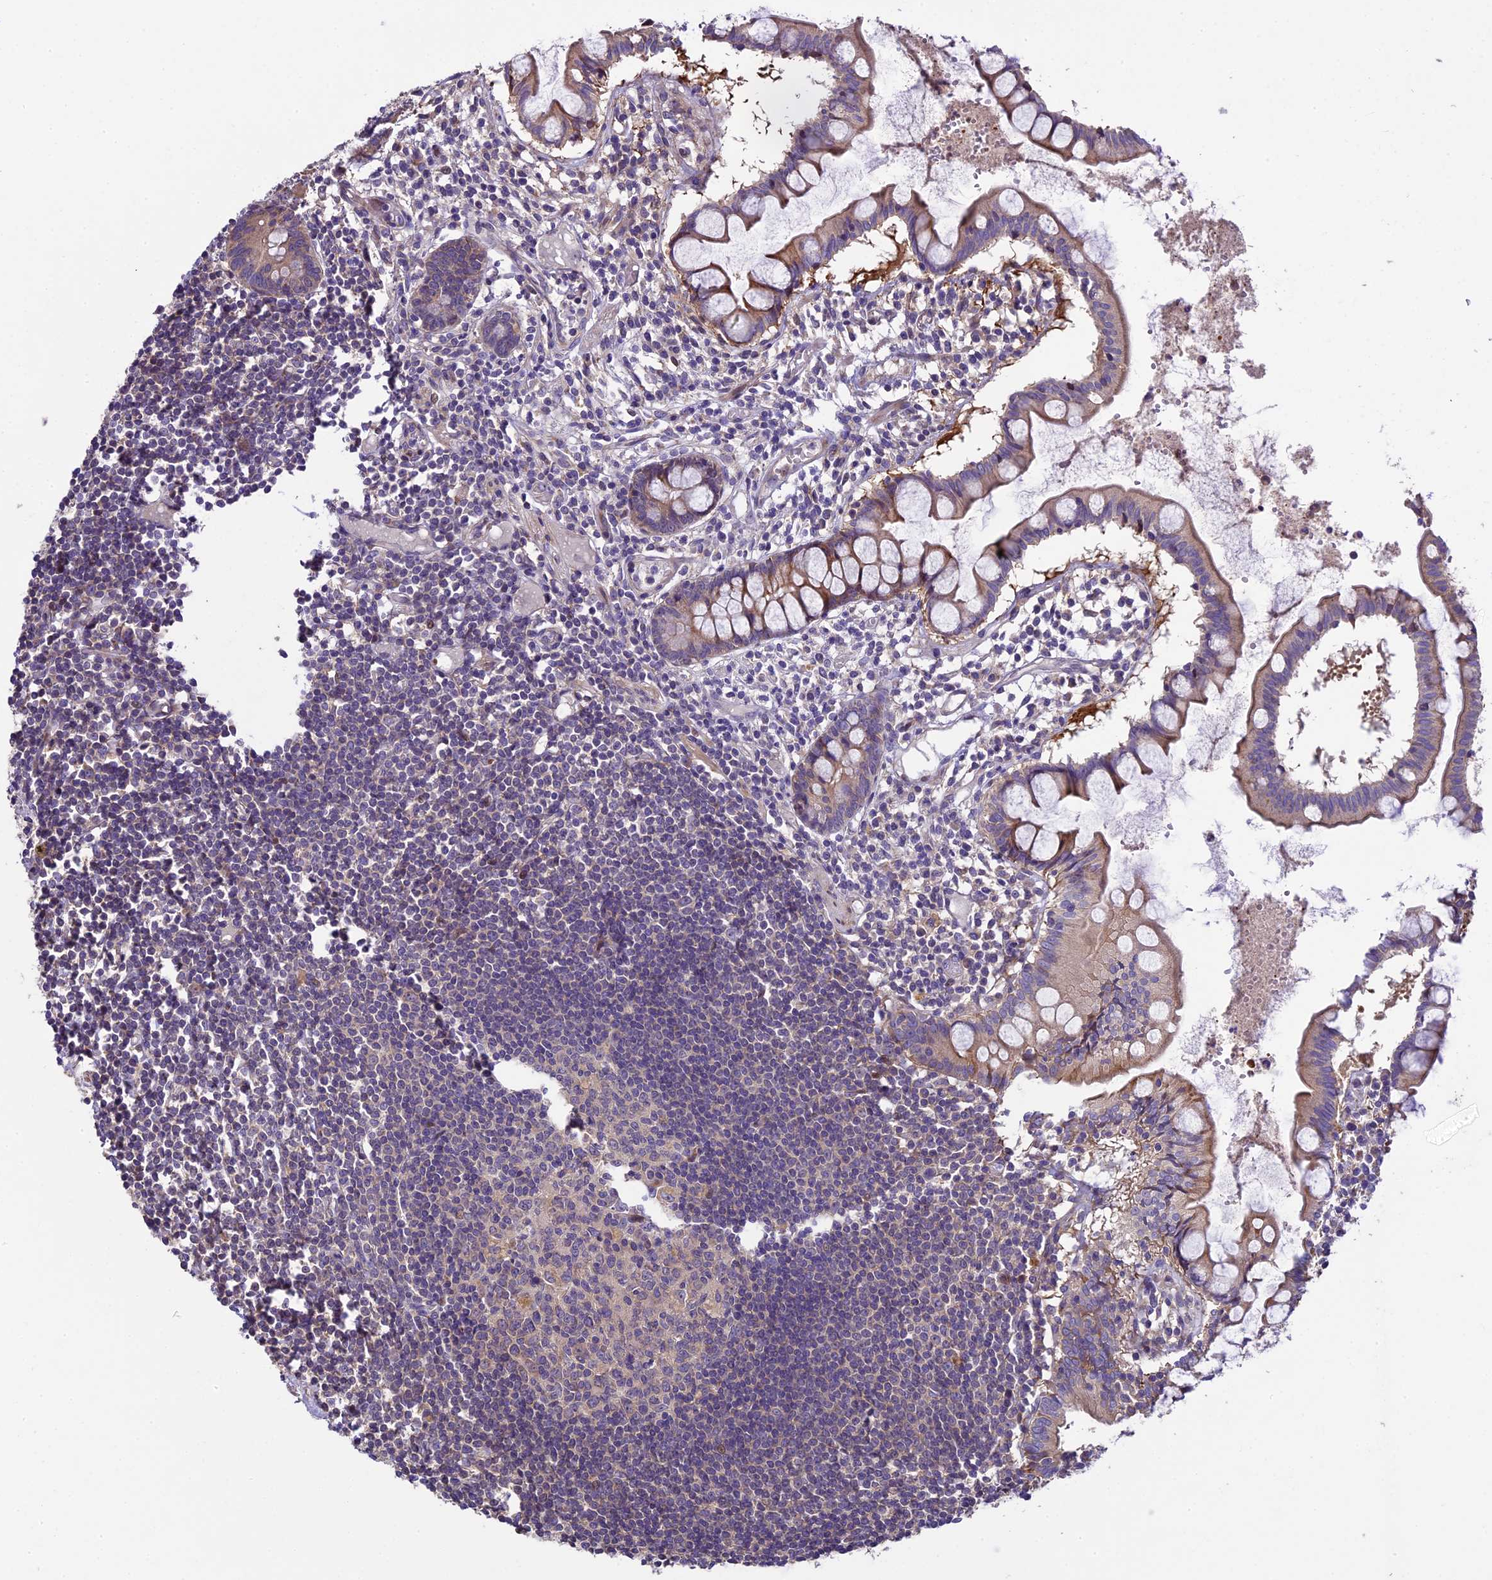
{"staining": {"intensity": "weak", "quantity": ">75%", "location": "cytoplasmic/membranous"}, "tissue": "colon", "cell_type": "Endothelial cells", "image_type": "normal", "snomed": [{"axis": "morphology", "description": "Normal tissue, NOS"}, {"axis": "morphology", "description": "Adenocarcinoma, NOS"}, {"axis": "topography", "description": "Colon"}], "caption": "Immunohistochemistry of benign colon reveals low levels of weak cytoplasmic/membranous positivity in about >75% of endothelial cells. (DAB IHC with brightfield microscopy, high magnification).", "gene": "SPIRE1", "patient": {"sex": "female", "age": 55}}